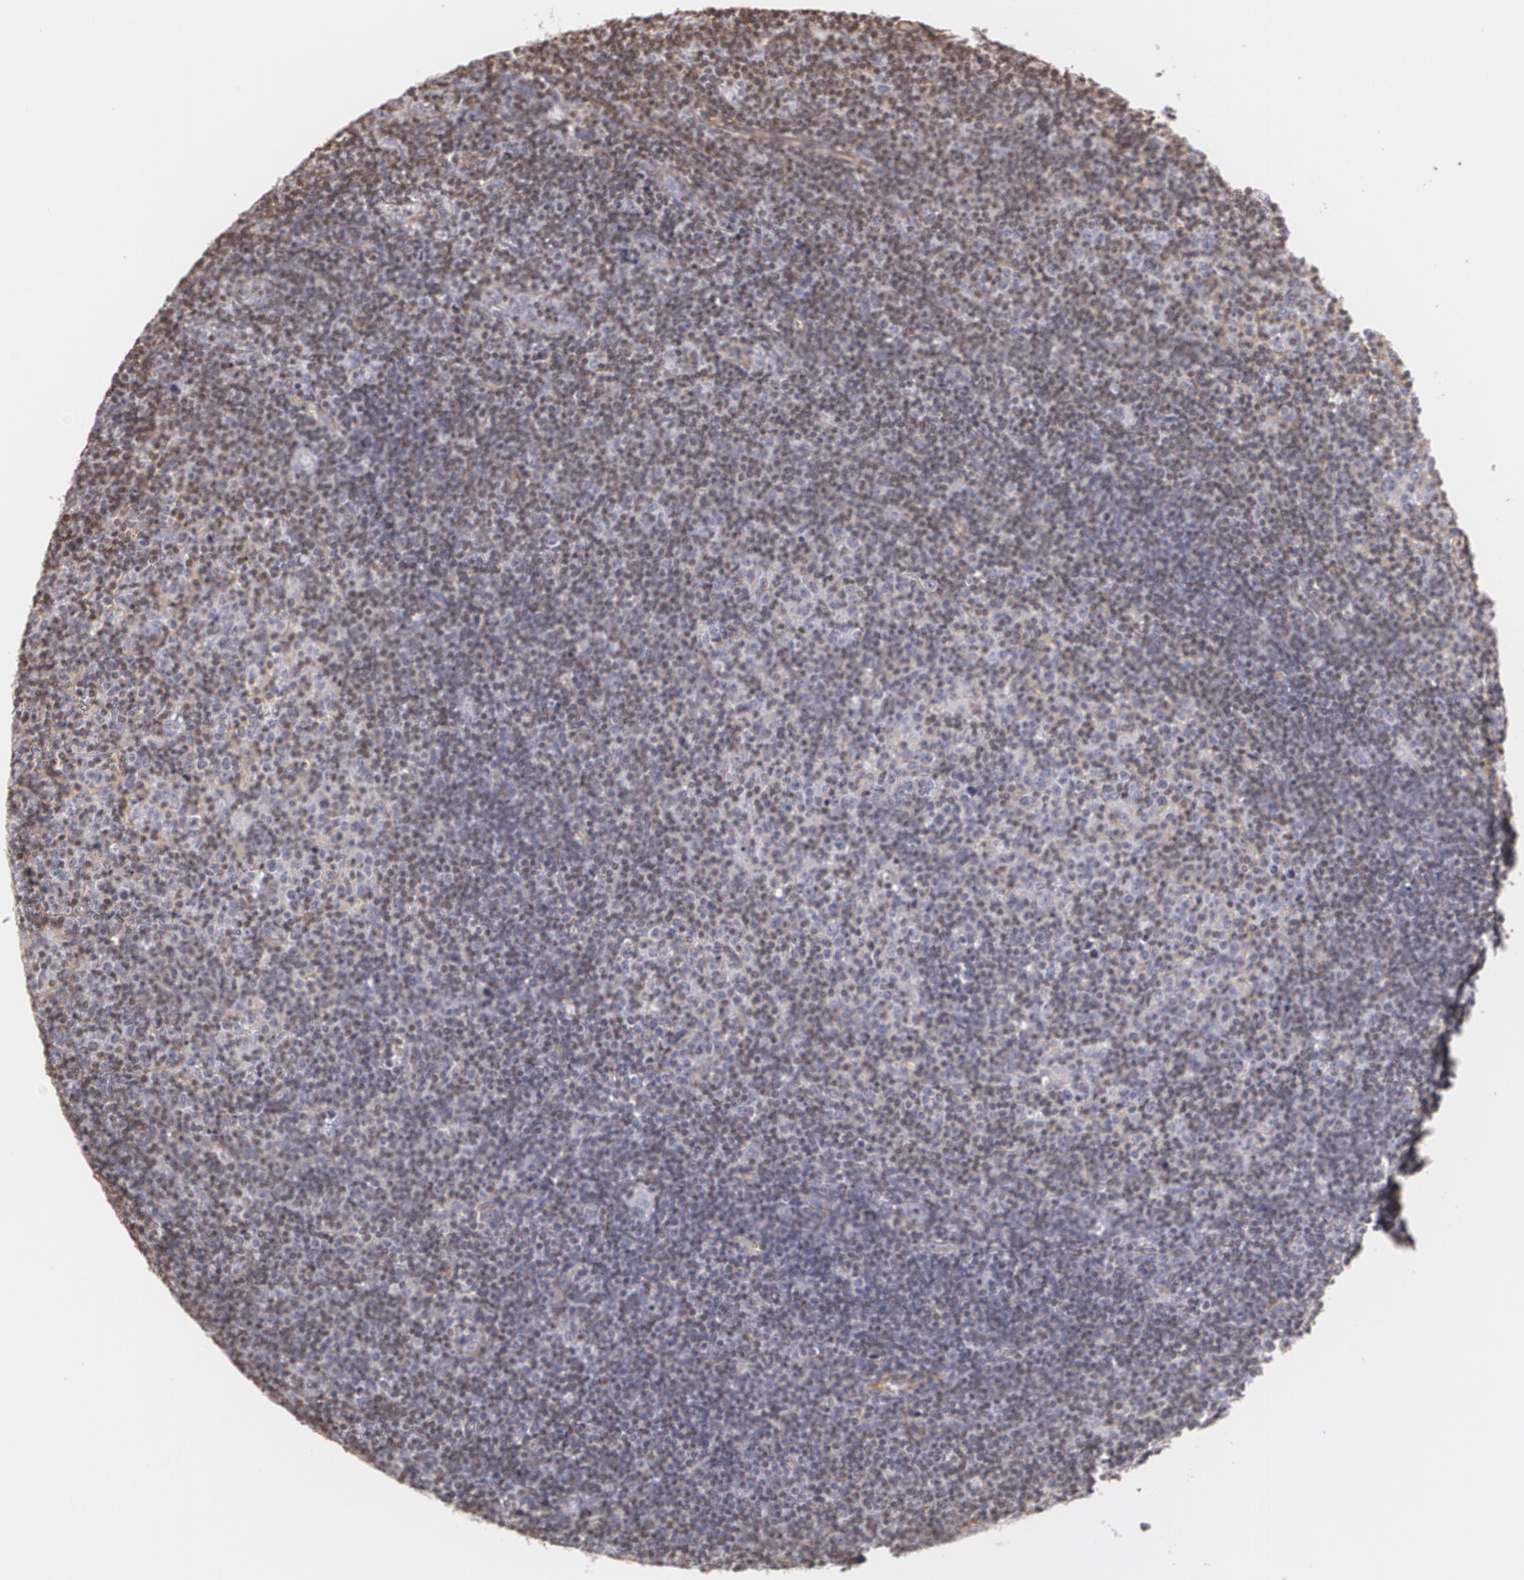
{"staining": {"intensity": "weak", "quantity": "<25%", "location": "cytoplasmic/membranous"}, "tissue": "lymphoma", "cell_type": "Tumor cells", "image_type": "cancer", "snomed": [{"axis": "morphology", "description": "Malignant lymphoma, non-Hodgkin's type, Low grade"}, {"axis": "topography", "description": "Lymph node"}], "caption": "Immunohistochemistry of malignant lymphoma, non-Hodgkin's type (low-grade) reveals no staining in tumor cells.", "gene": "VAMP1", "patient": {"sex": "male", "age": 70}}